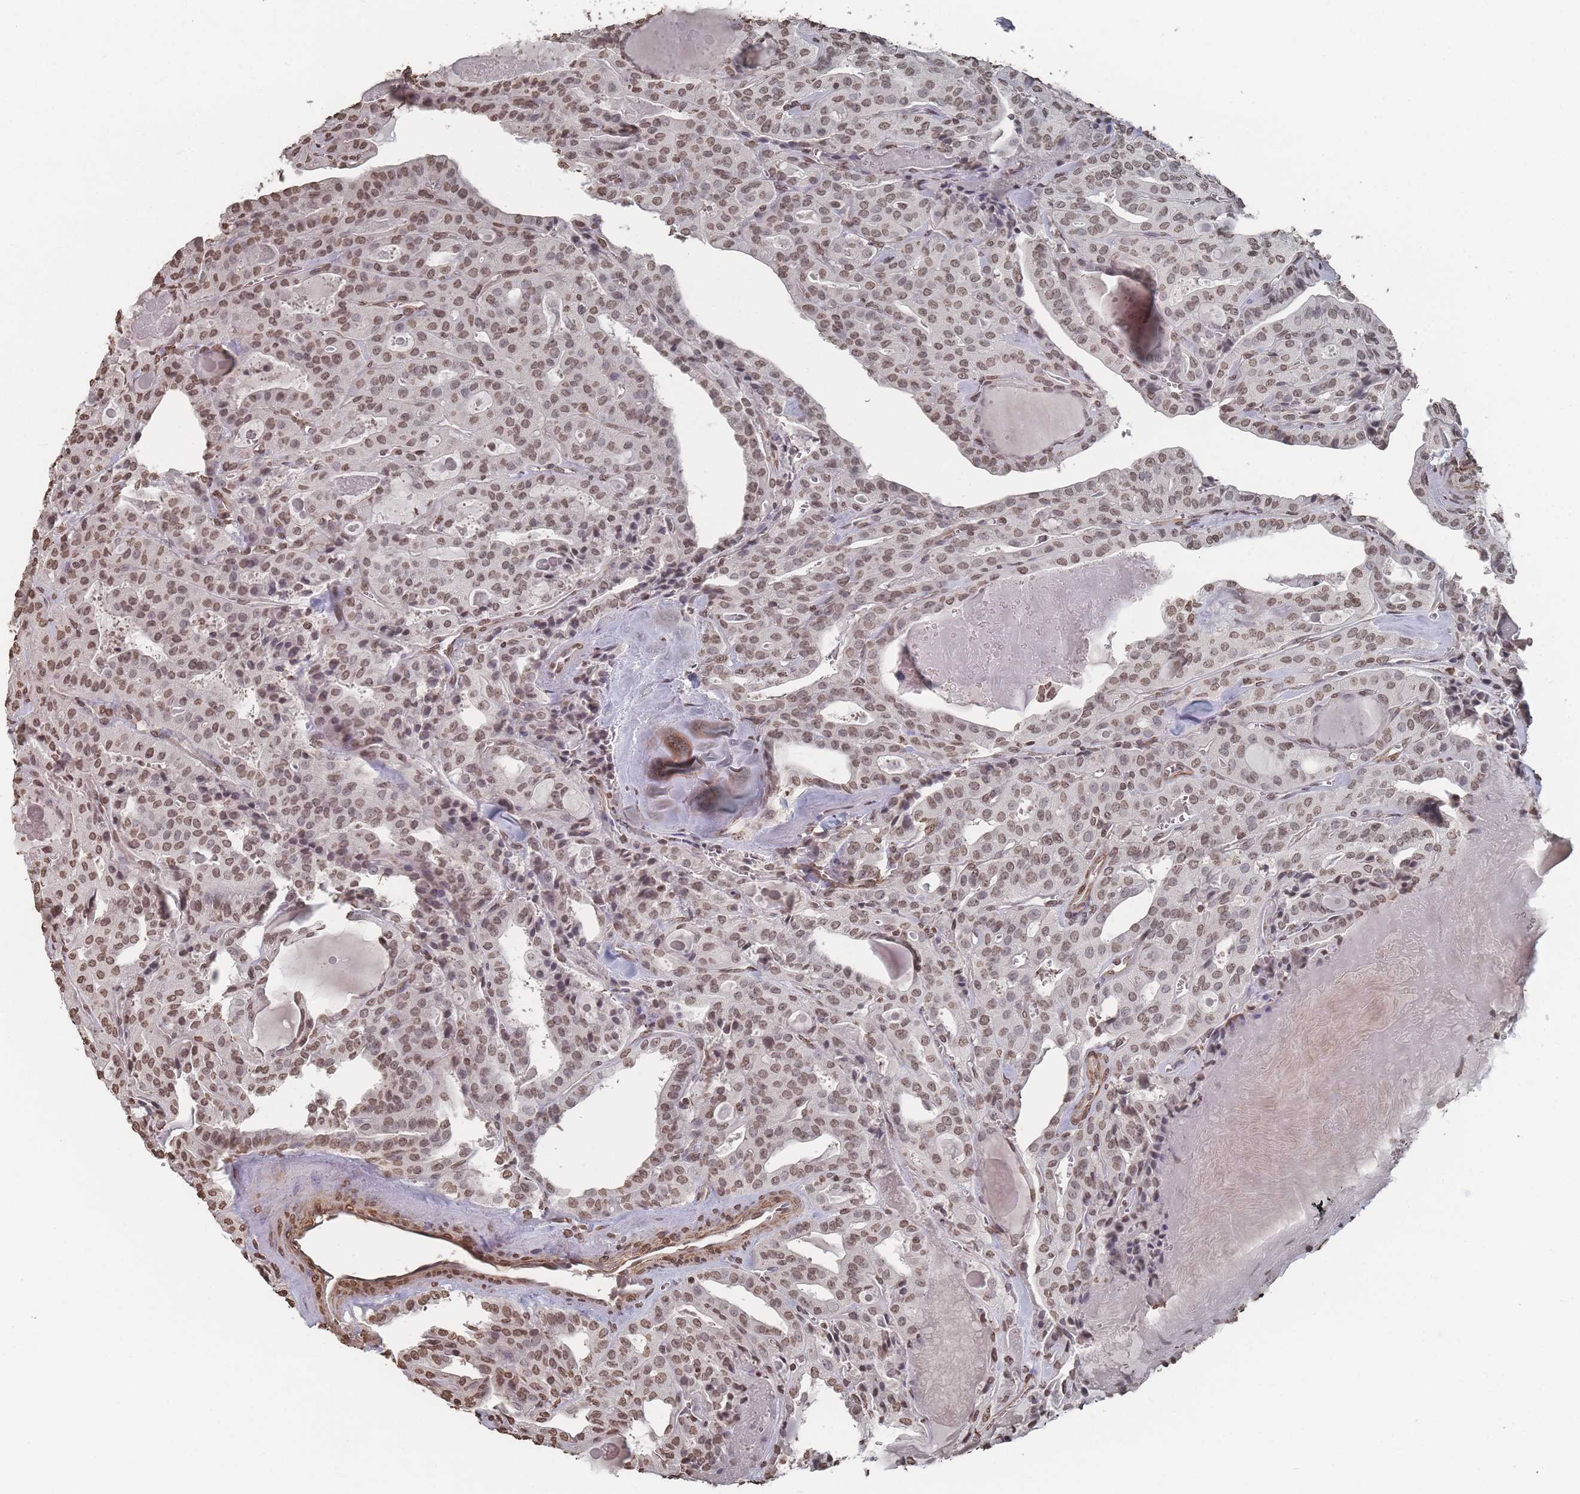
{"staining": {"intensity": "moderate", "quantity": ">75%", "location": "nuclear"}, "tissue": "thyroid cancer", "cell_type": "Tumor cells", "image_type": "cancer", "snomed": [{"axis": "morphology", "description": "Papillary adenocarcinoma, NOS"}, {"axis": "topography", "description": "Thyroid gland"}], "caption": "Thyroid papillary adenocarcinoma stained with DAB (3,3'-diaminobenzidine) IHC displays medium levels of moderate nuclear positivity in about >75% of tumor cells.", "gene": "PLEKHG5", "patient": {"sex": "male", "age": 52}}